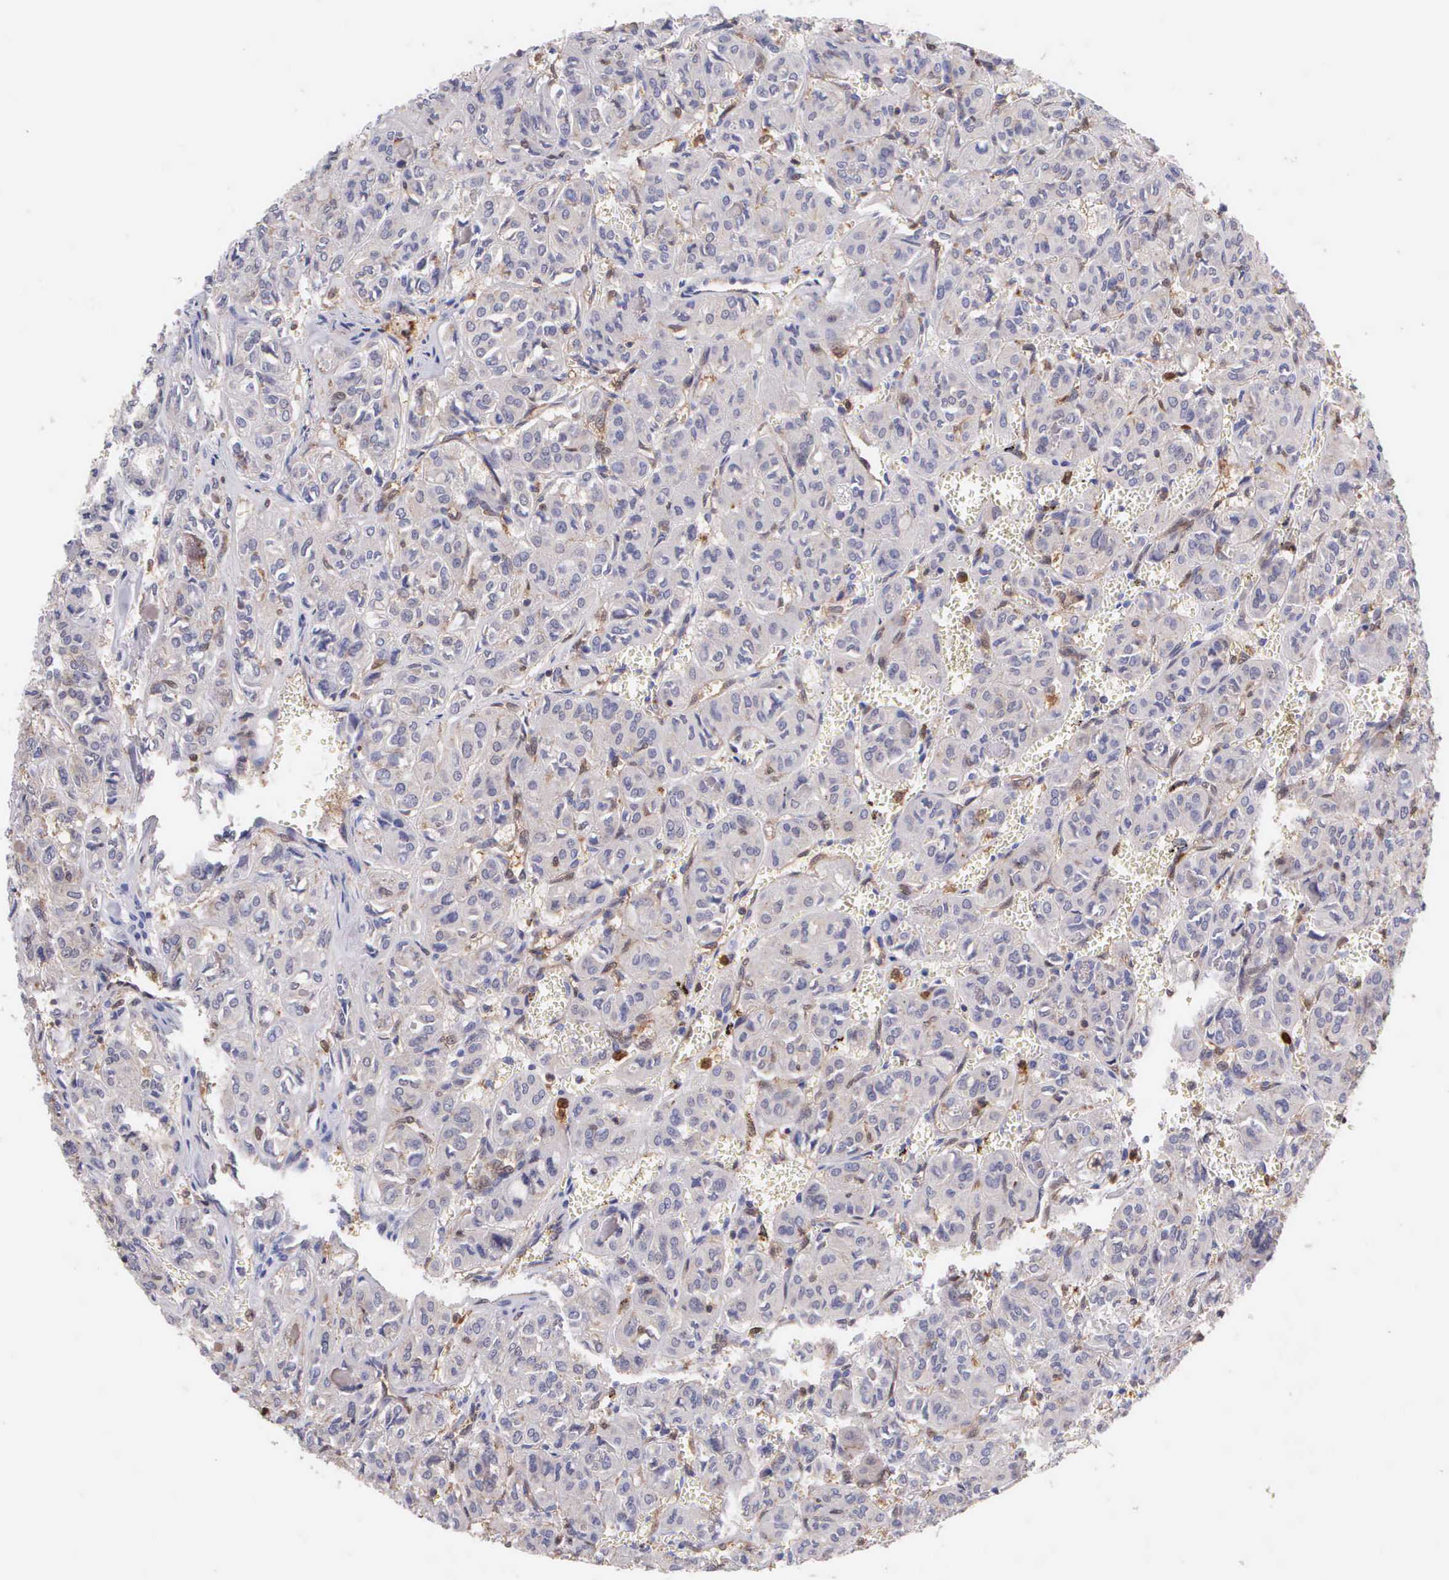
{"staining": {"intensity": "negative", "quantity": "none", "location": "none"}, "tissue": "thyroid cancer", "cell_type": "Tumor cells", "image_type": "cancer", "snomed": [{"axis": "morphology", "description": "Follicular adenoma carcinoma, NOS"}, {"axis": "topography", "description": "Thyroid gland"}], "caption": "The photomicrograph reveals no significant staining in tumor cells of thyroid cancer.", "gene": "BID", "patient": {"sex": "female", "age": 71}}